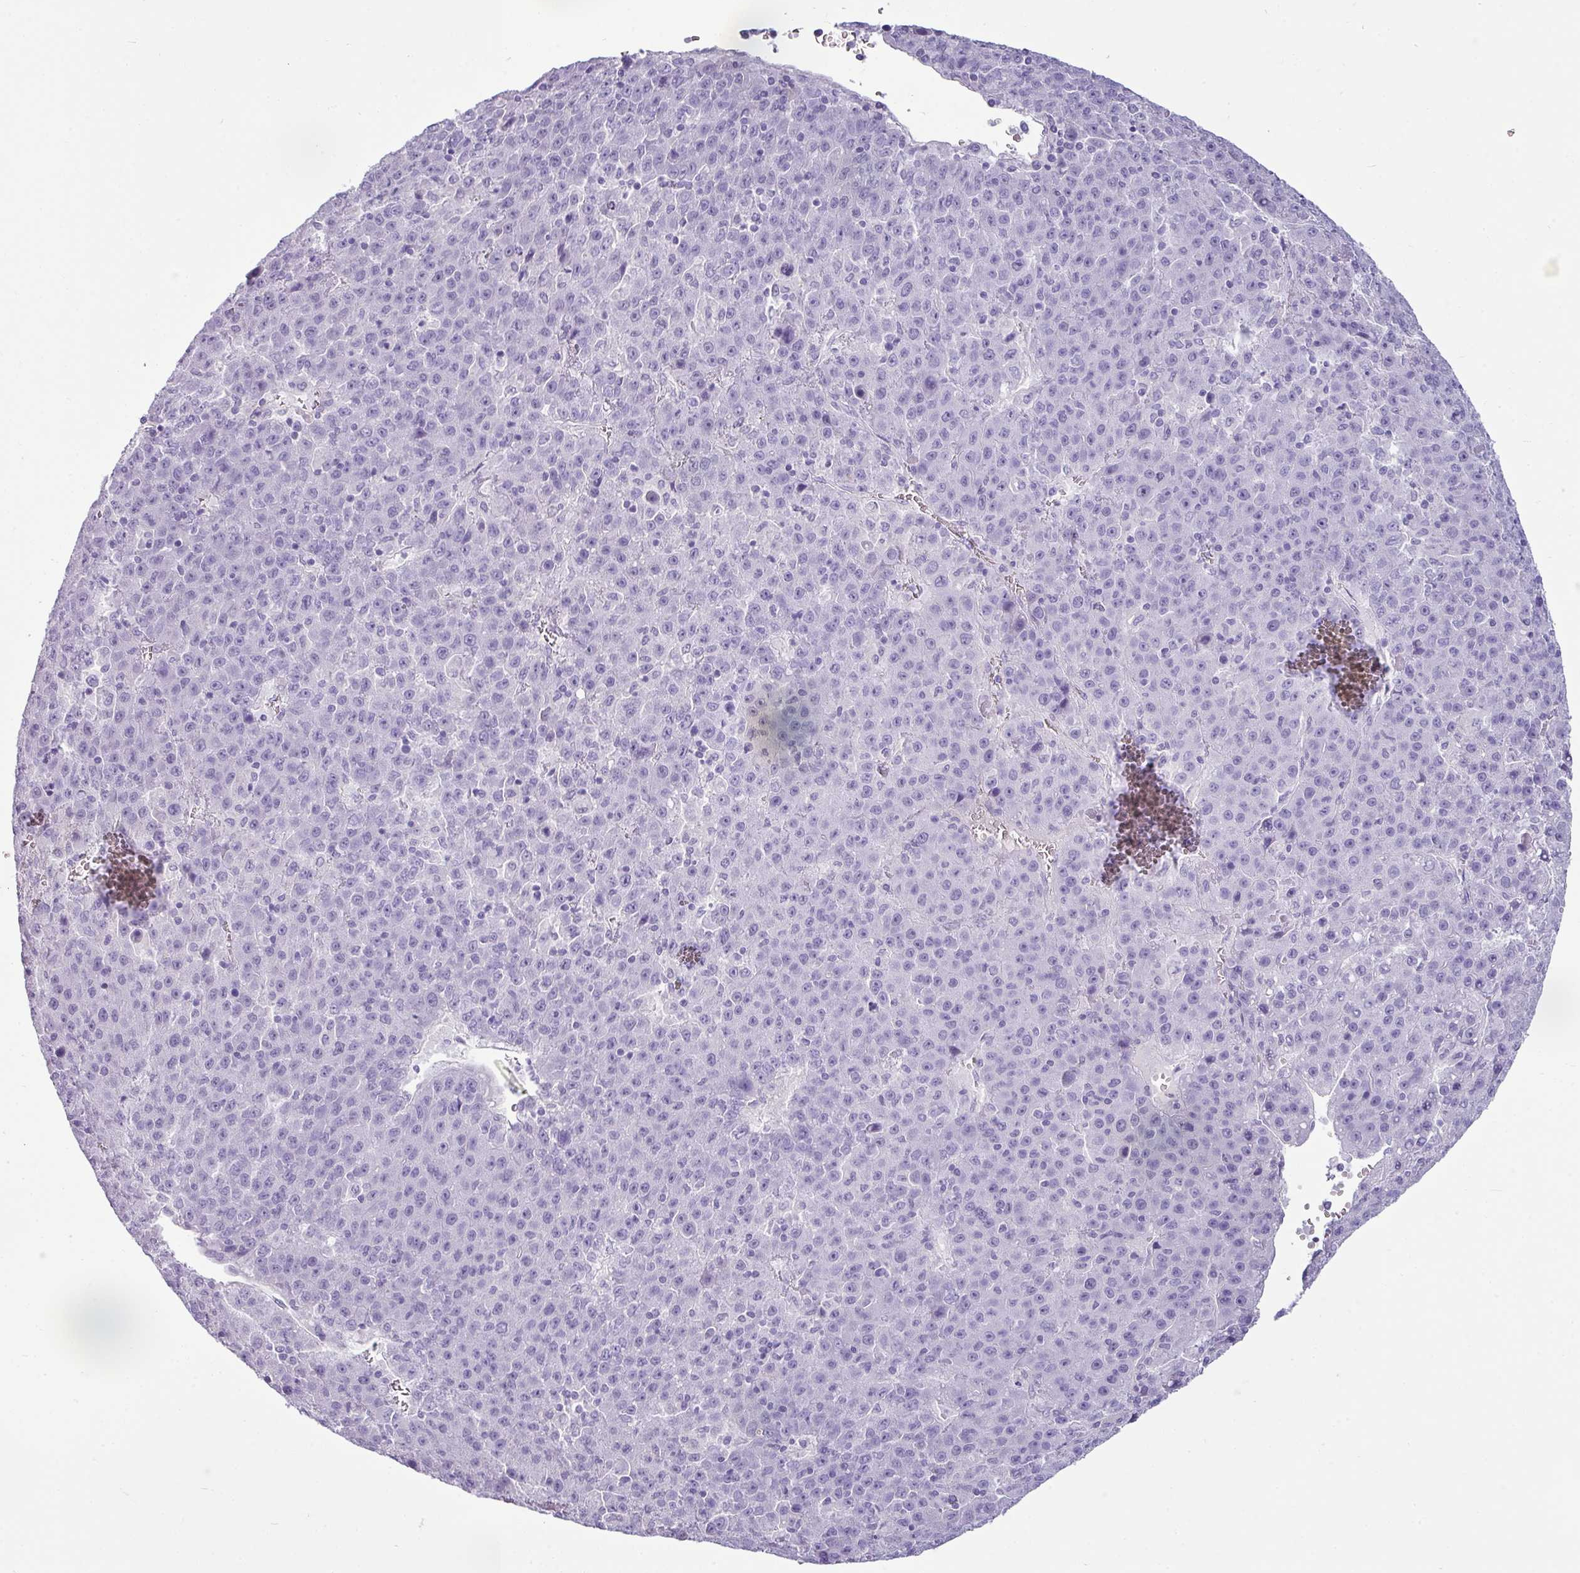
{"staining": {"intensity": "negative", "quantity": "none", "location": "none"}, "tissue": "liver cancer", "cell_type": "Tumor cells", "image_type": "cancer", "snomed": [{"axis": "morphology", "description": "Carcinoma, Hepatocellular, NOS"}, {"axis": "topography", "description": "Liver"}], "caption": "Immunohistochemical staining of human liver cancer shows no significant staining in tumor cells.", "gene": "VCX2", "patient": {"sex": "female", "age": 53}}